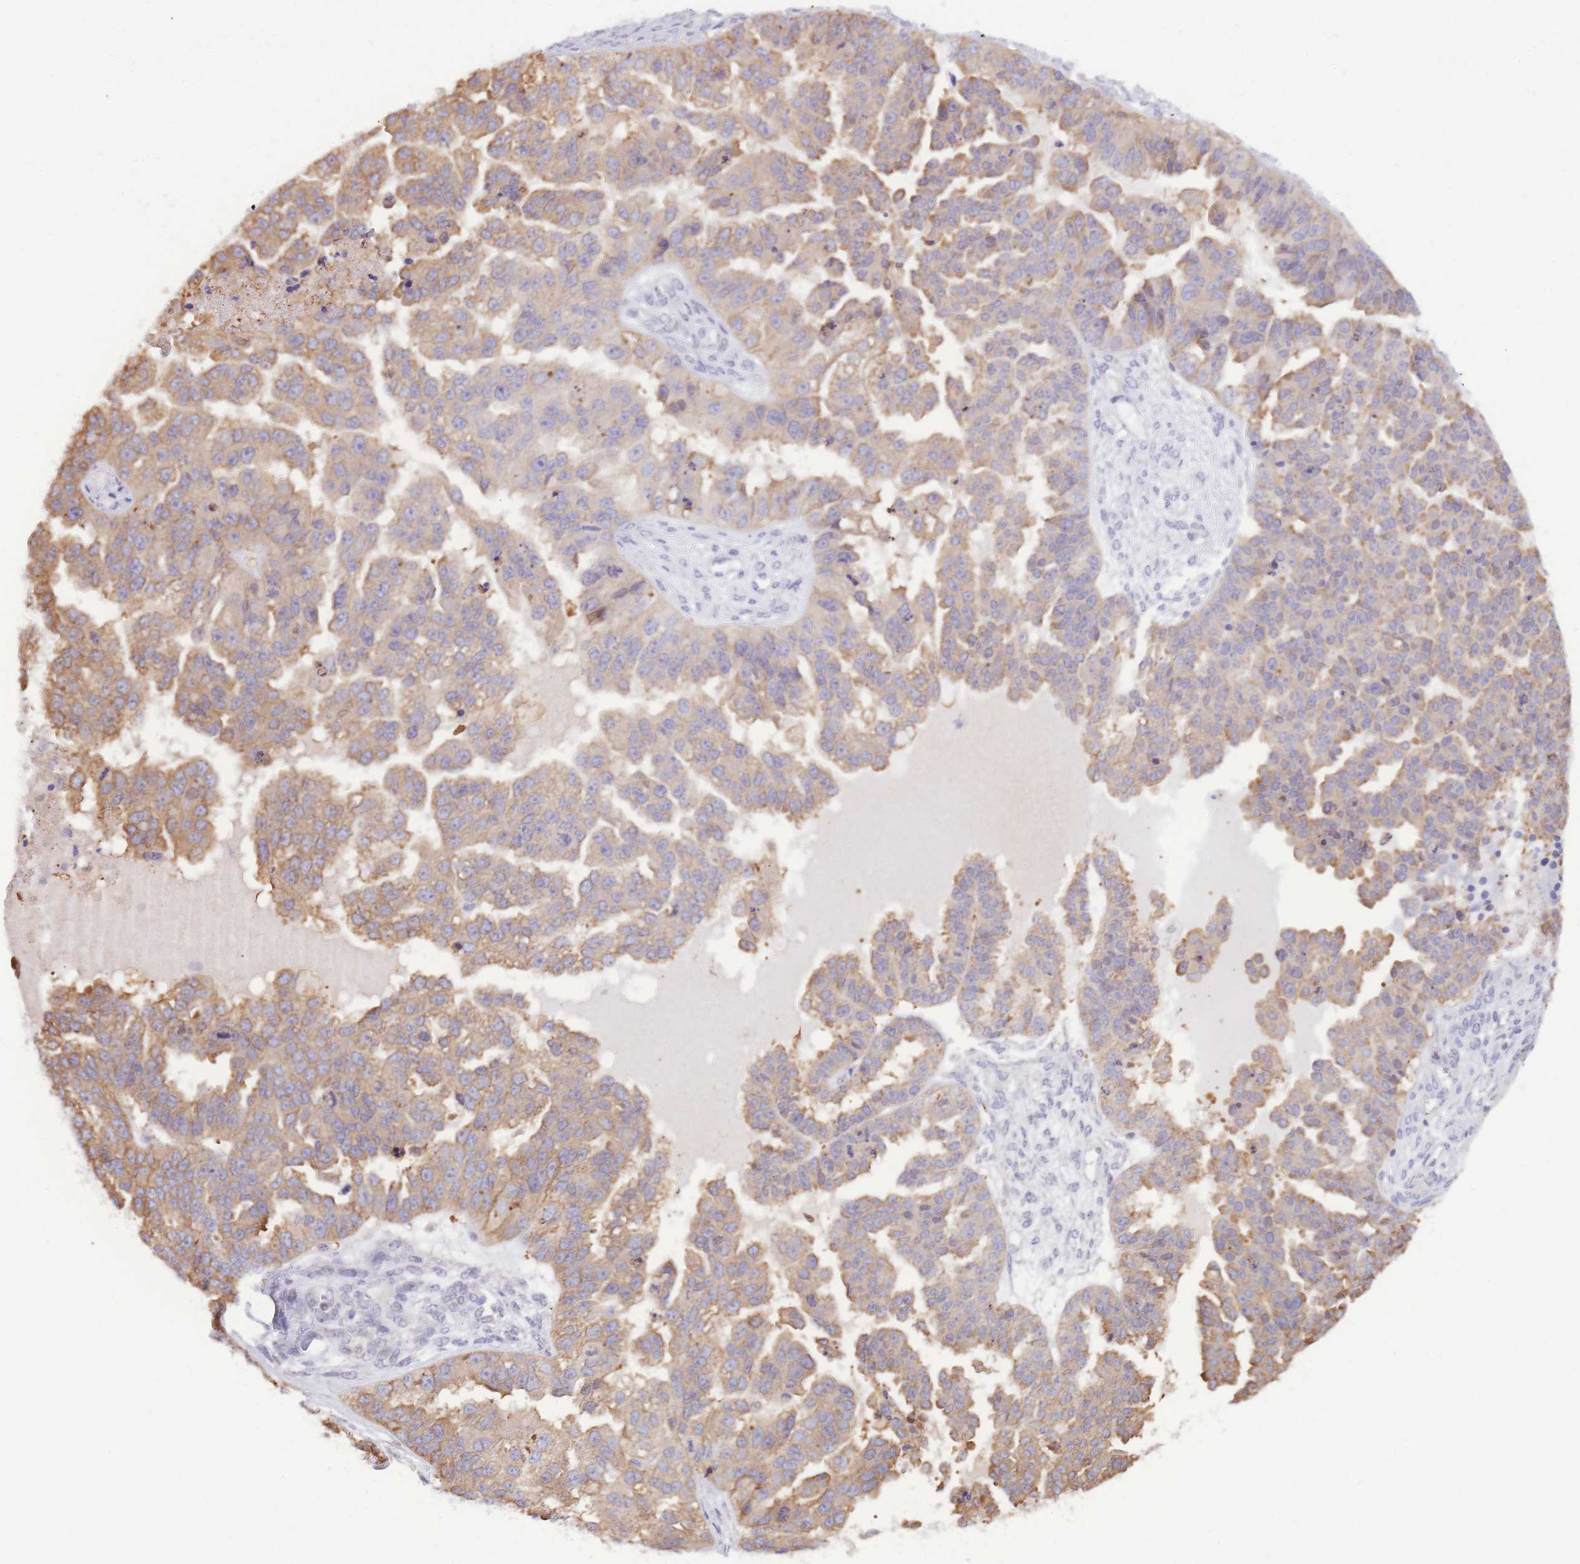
{"staining": {"intensity": "moderate", "quantity": "25%-75%", "location": "cytoplasmic/membranous"}, "tissue": "ovarian cancer", "cell_type": "Tumor cells", "image_type": "cancer", "snomed": [{"axis": "morphology", "description": "Cystadenocarcinoma, serous, NOS"}, {"axis": "topography", "description": "Ovary"}], "caption": "Tumor cells demonstrate medium levels of moderate cytoplasmic/membranous expression in approximately 25%-75% of cells in ovarian cancer.", "gene": "CRACD", "patient": {"sex": "female", "age": 58}}